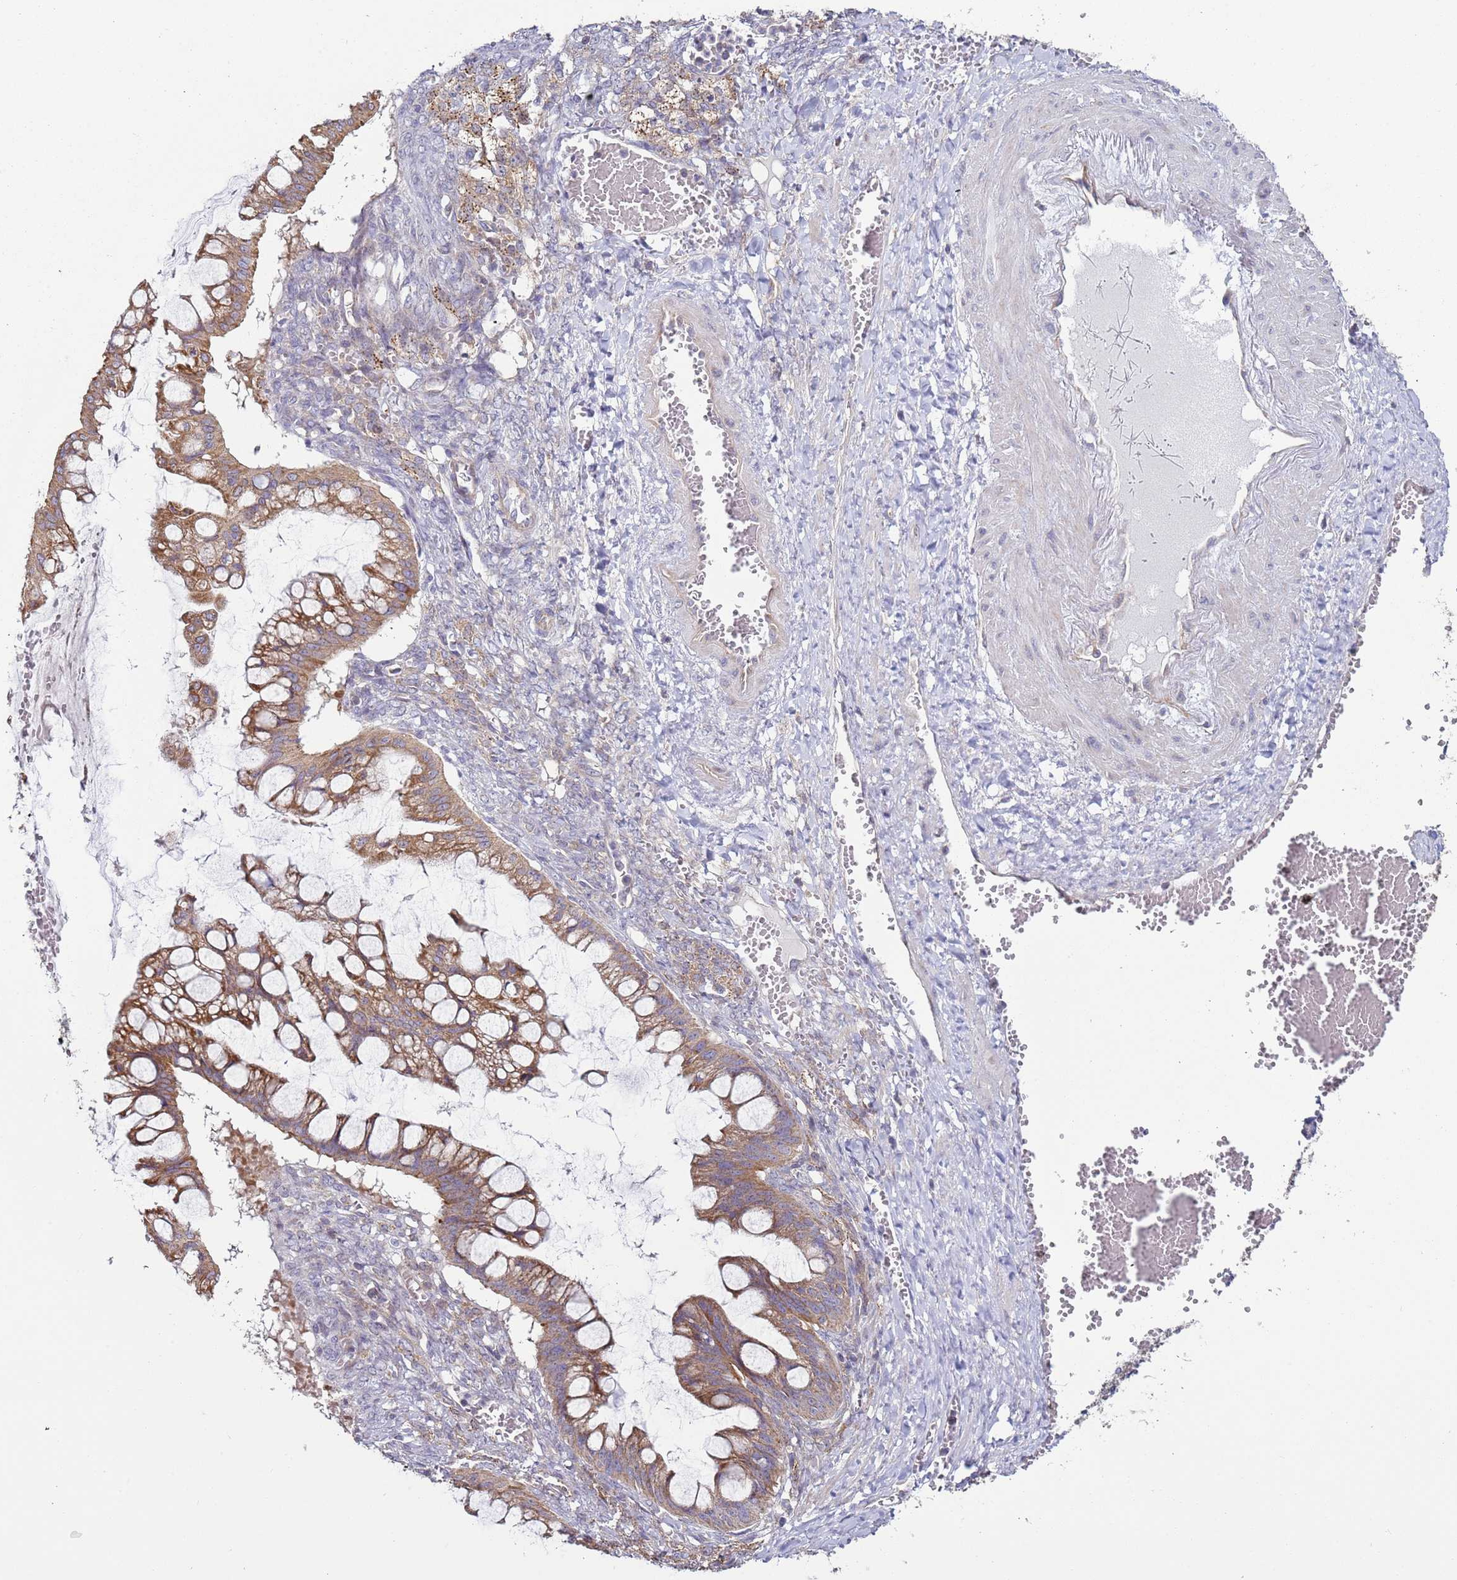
{"staining": {"intensity": "moderate", "quantity": ">75%", "location": "cytoplasmic/membranous"}, "tissue": "ovarian cancer", "cell_type": "Tumor cells", "image_type": "cancer", "snomed": [{"axis": "morphology", "description": "Cystadenocarcinoma, mucinous, NOS"}, {"axis": "topography", "description": "Ovary"}], "caption": "There is medium levels of moderate cytoplasmic/membranous positivity in tumor cells of ovarian cancer (mucinous cystadenocarcinoma), as demonstrated by immunohistochemical staining (brown color).", "gene": "DIP2B", "patient": {"sex": "female", "age": 73}}